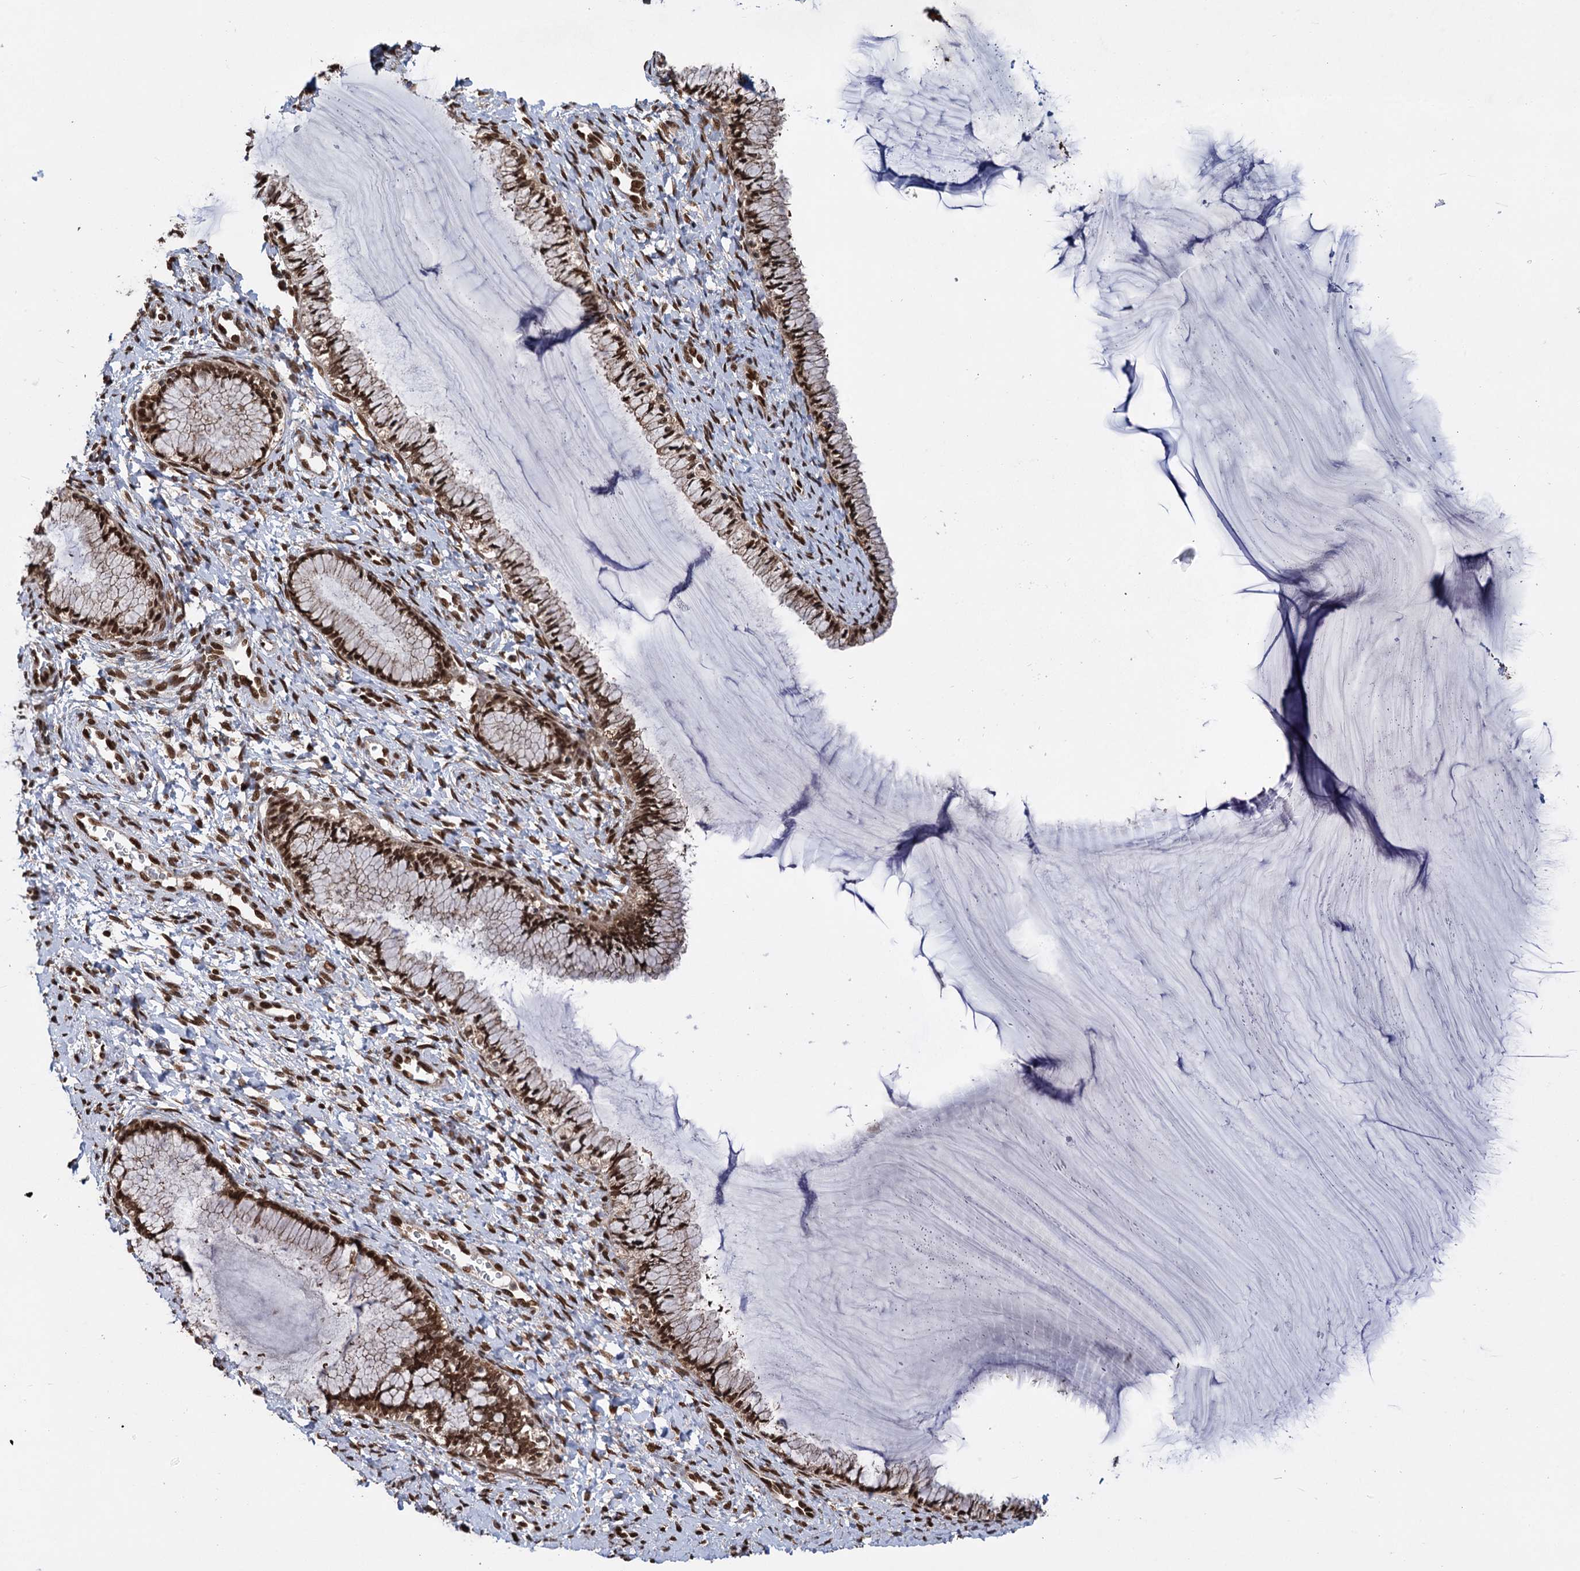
{"staining": {"intensity": "moderate", "quantity": ">75%", "location": "cytoplasmic/membranous,nuclear"}, "tissue": "cervix", "cell_type": "Glandular cells", "image_type": "normal", "snomed": [{"axis": "morphology", "description": "Normal tissue, NOS"}, {"axis": "morphology", "description": "Adenocarcinoma, NOS"}, {"axis": "topography", "description": "Cervix"}], "caption": "Immunohistochemistry (IHC) (DAB (3,3'-diaminobenzidine)) staining of benign cervix demonstrates moderate cytoplasmic/membranous,nuclear protein staining in approximately >75% of glandular cells. The staining was performed using DAB to visualize the protein expression in brown, while the nuclei were stained in blue with hematoxylin (Magnification: 20x).", "gene": "MESD", "patient": {"sex": "female", "age": 29}}